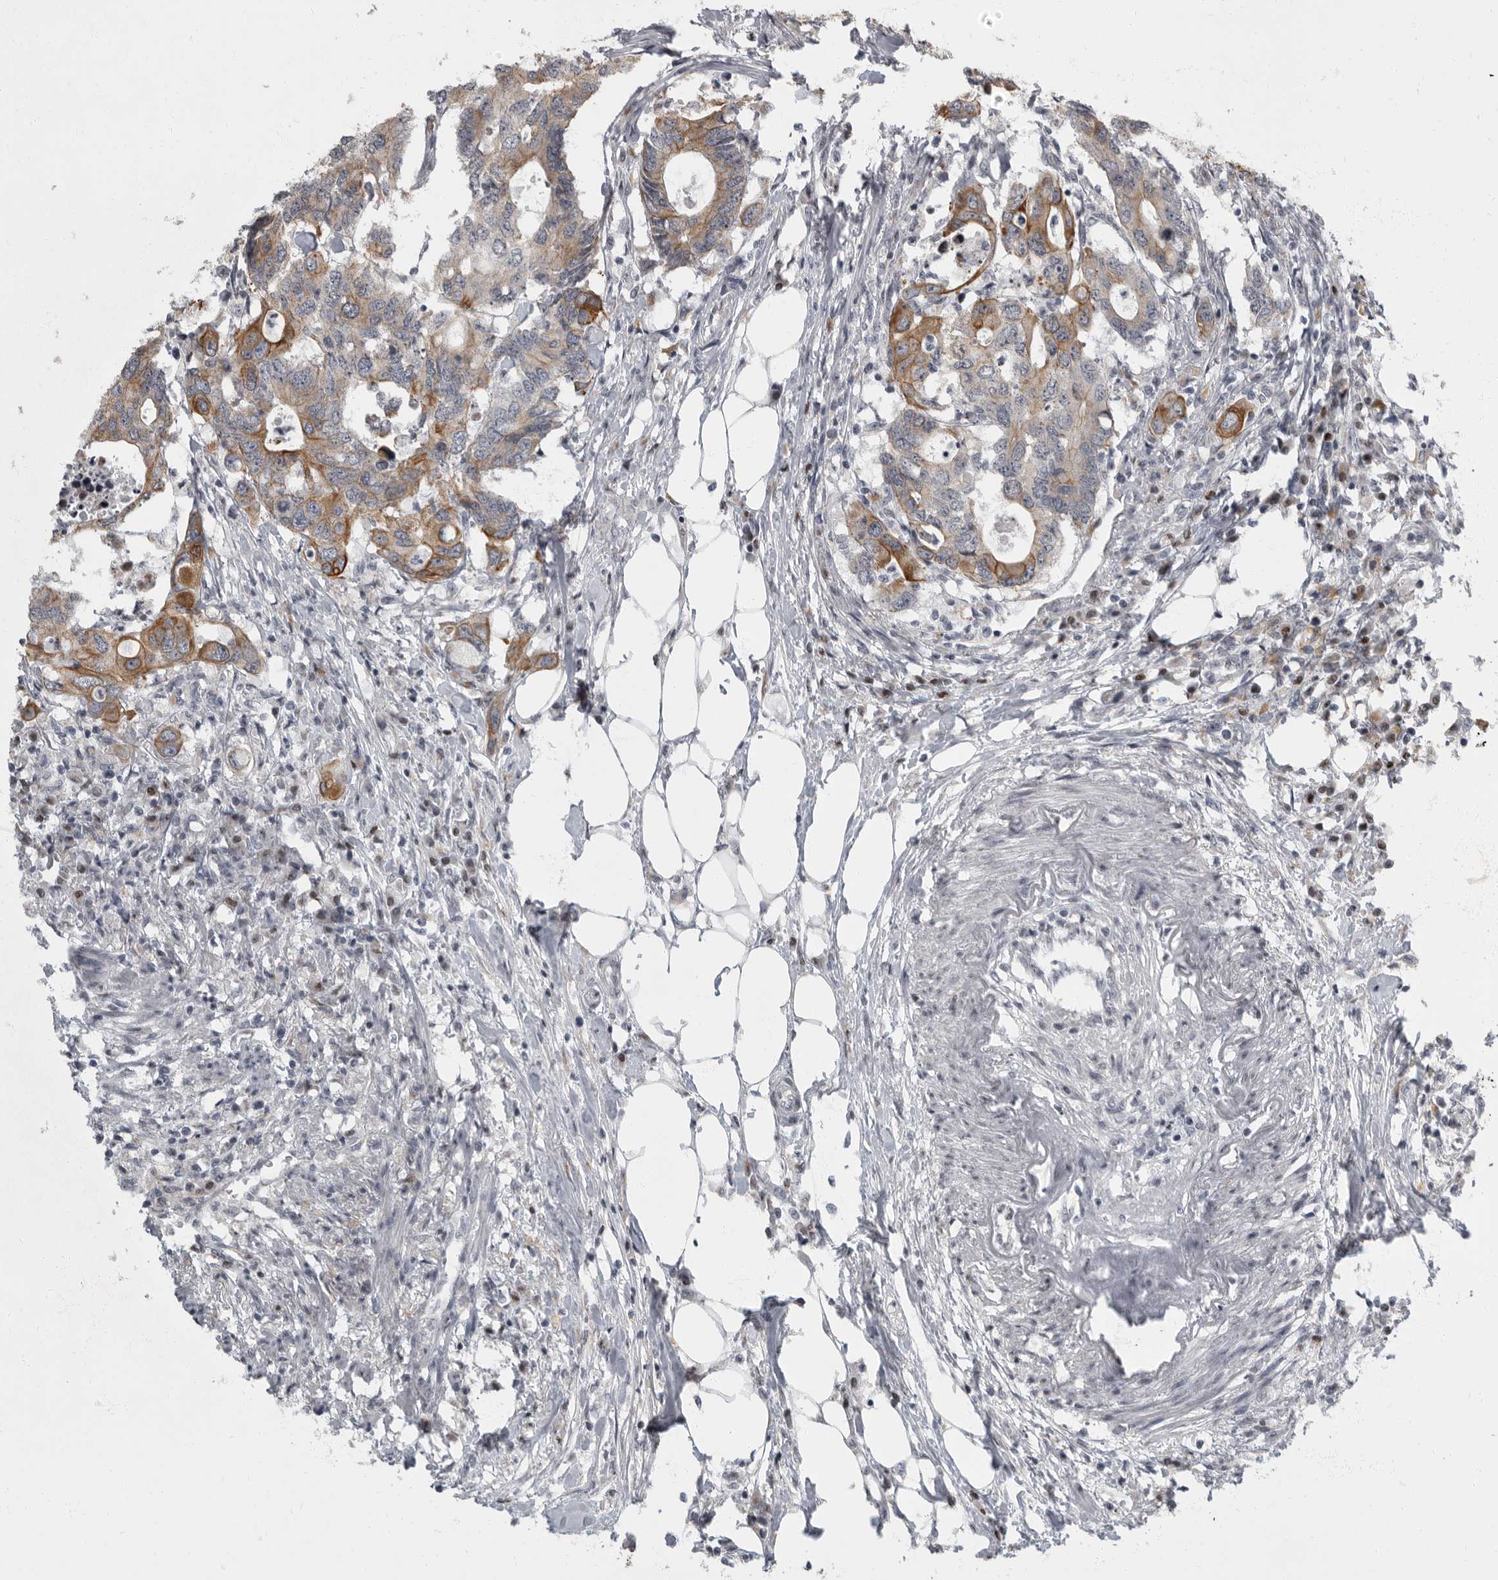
{"staining": {"intensity": "moderate", "quantity": "25%-75%", "location": "cytoplasmic/membranous"}, "tissue": "colorectal cancer", "cell_type": "Tumor cells", "image_type": "cancer", "snomed": [{"axis": "morphology", "description": "Adenocarcinoma, NOS"}, {"axis": "topography", "description": "Colon"}], "caption": "Immunohistochemistry (IHC) image of colorectal adenocarcinoma stained for a protein (brown), which displays medium levels of moderate cytoplasmic/membranous staining in about 25%-75% of tumor cells.", "gene": "EVI5", "patient": {"sex": "male", "age": 71}}